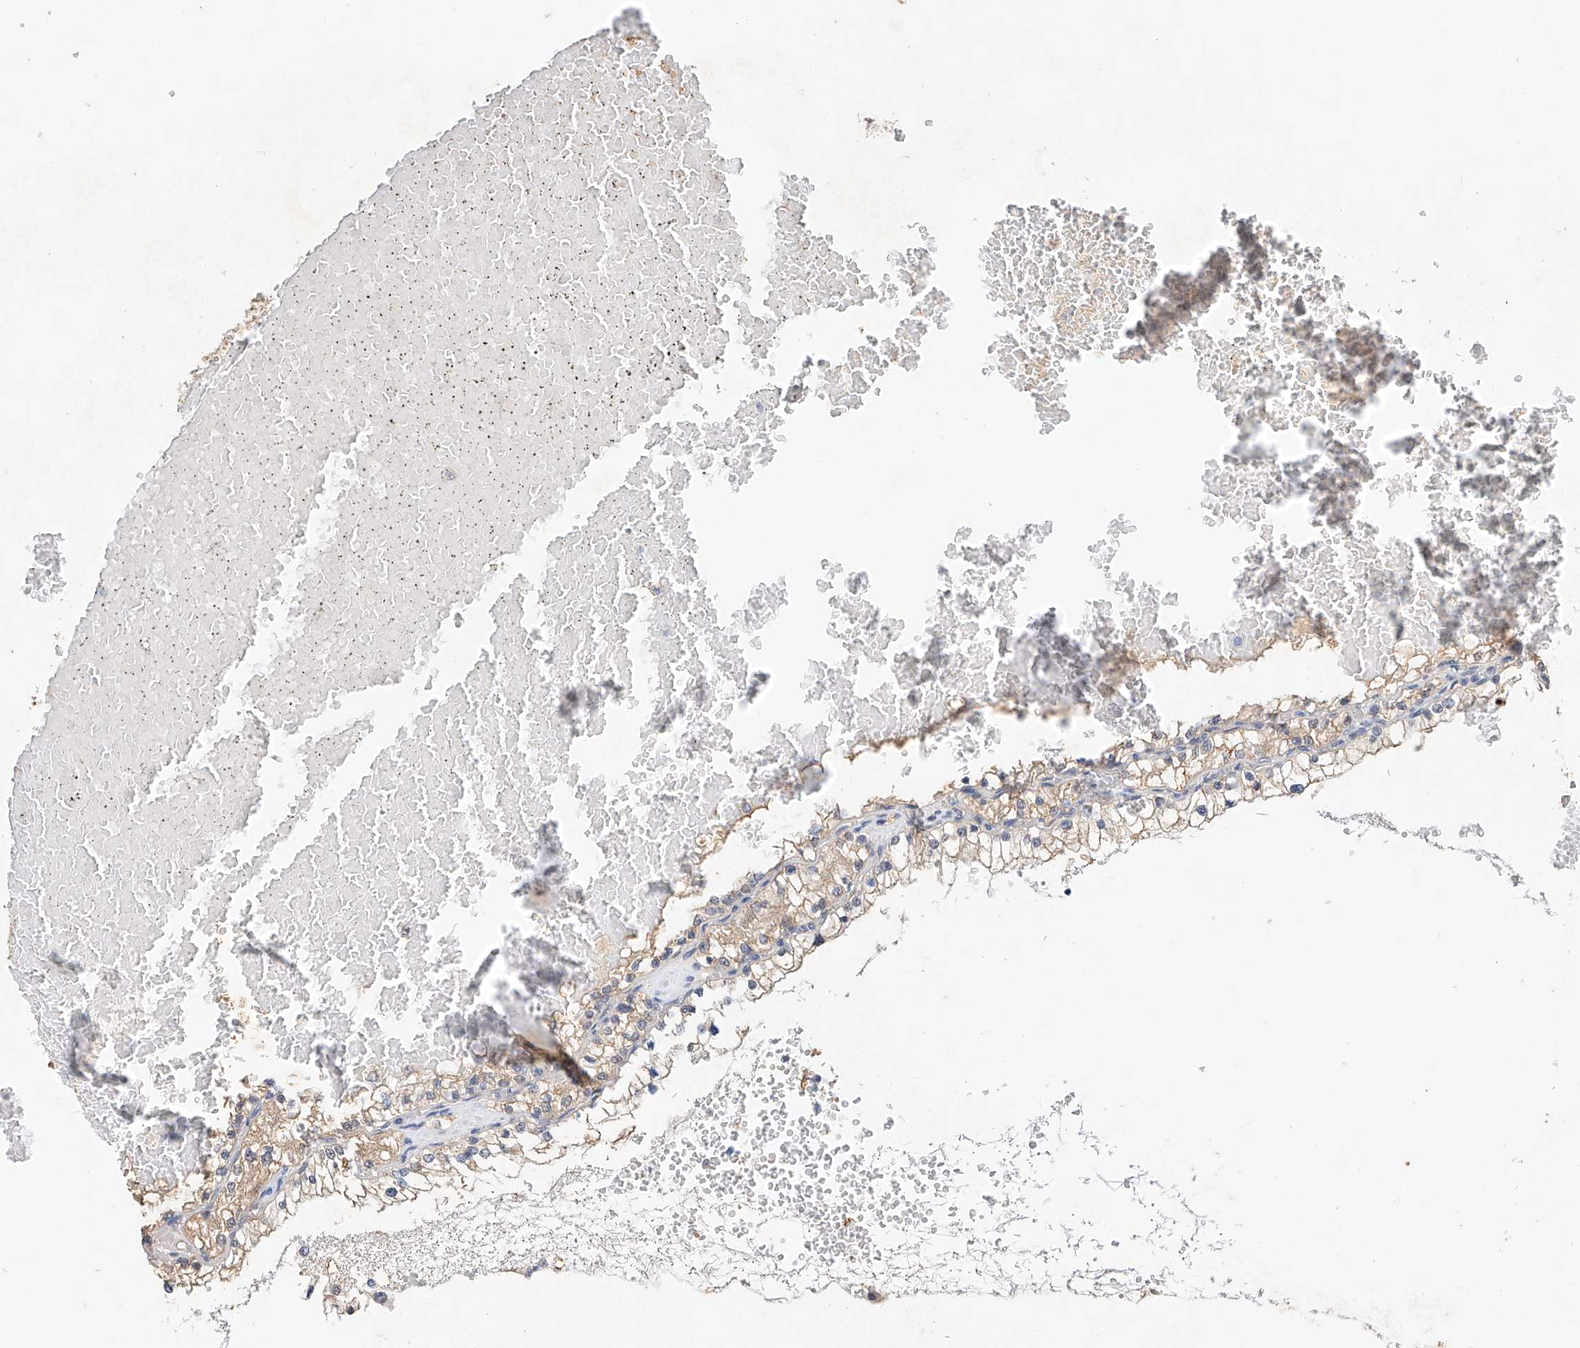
{"staining": {"intensity": "weak", "quantity": ">75%", "location": "cytoplasmic/membranous"}, "tissue": "renal cancer", "cell_type": "Tumor cells", "image_type": "cancer", "snomed": [{"axis": "morphology", "description": "Adenocarcinoma, NOS"}, {"axis": "topography", "description": "Kidney"}], "caption": "An image of human adenocarcinoma (renal) stained for a protein exhibits weak cytoplasmic/membranous brown staining in tumor cells.", "gene": "CTDP1", "patient": {"sex": "male", "age": 68}}